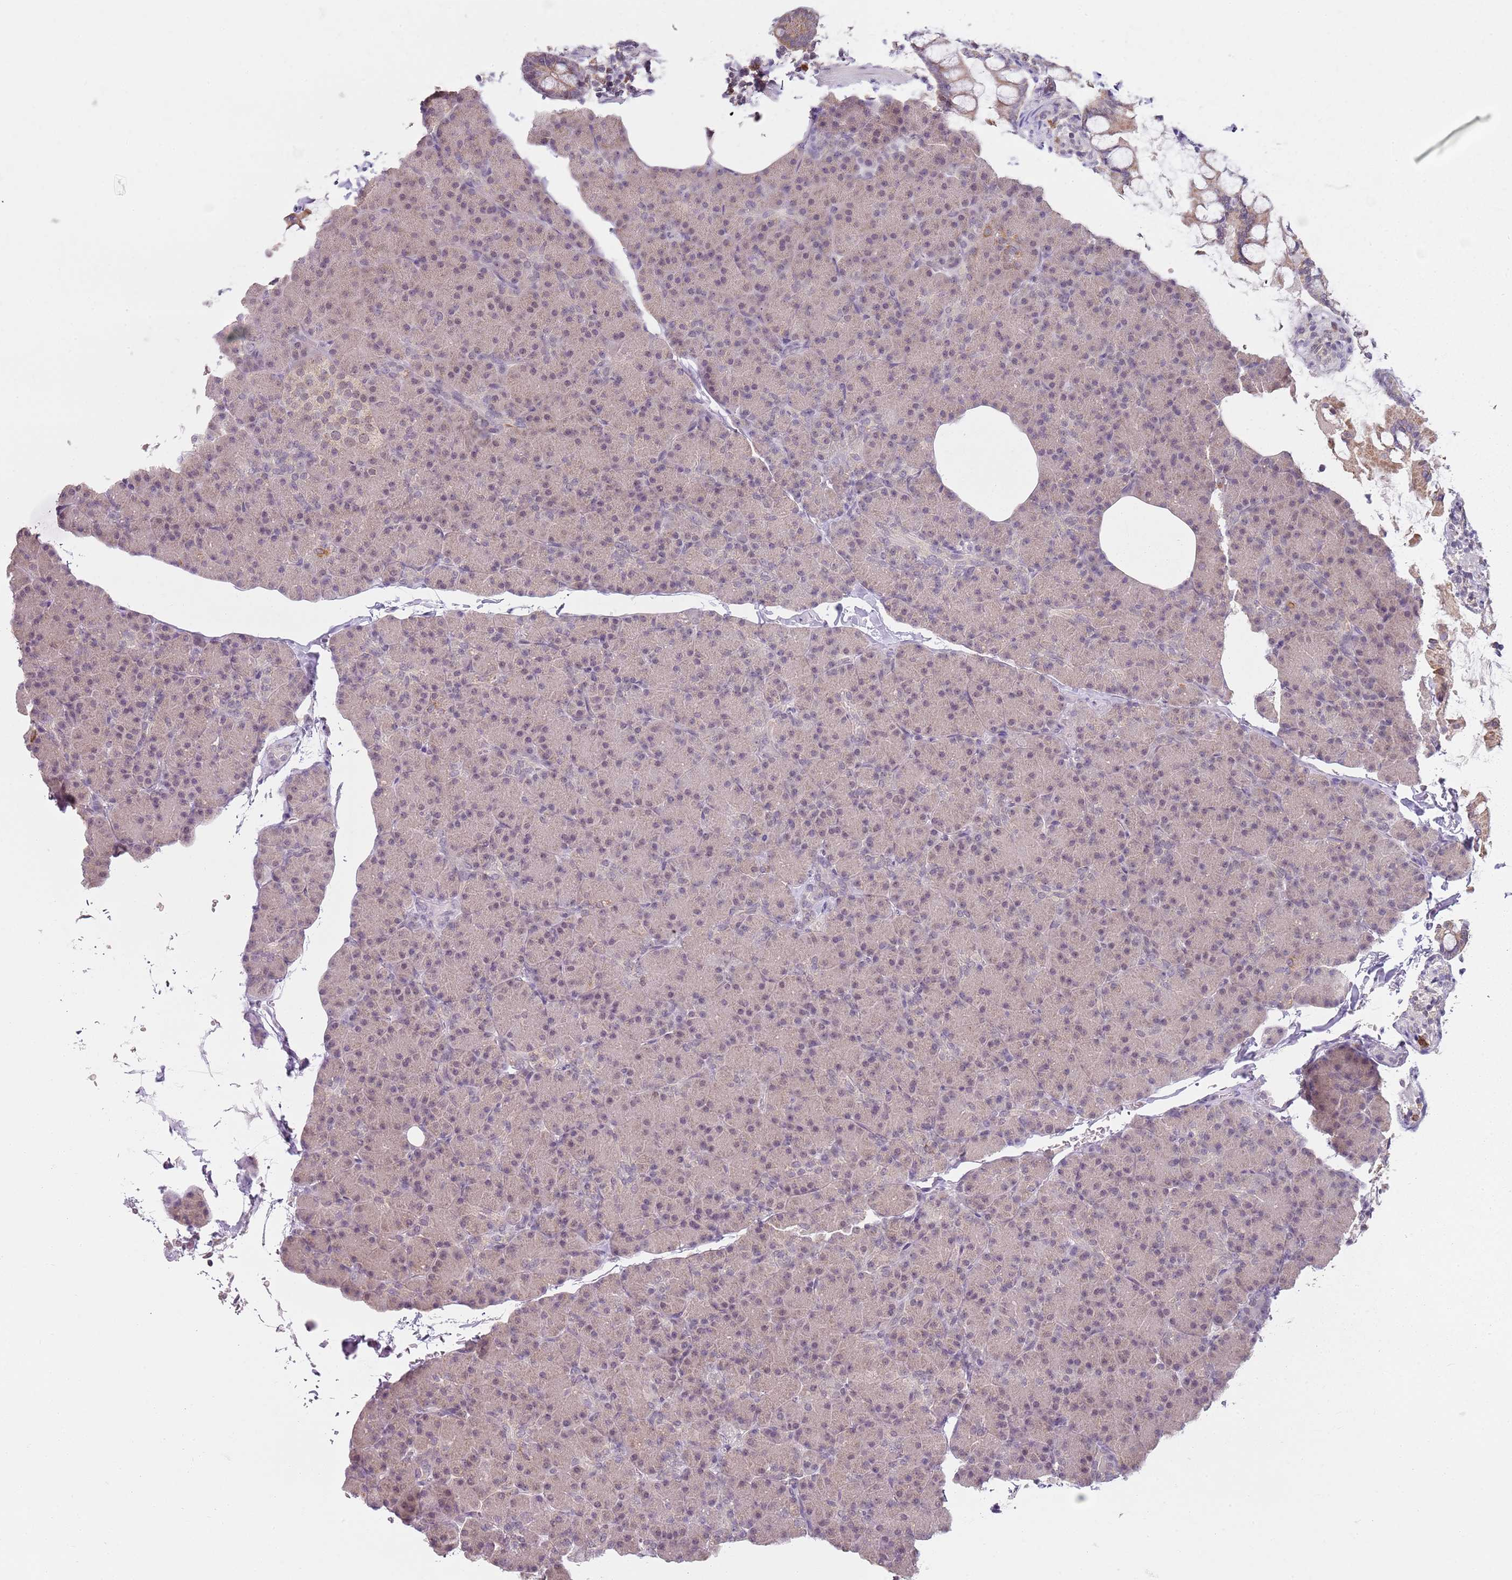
{"staining": {"intensity": "moderate", "quantity": "<25%", "location": "cytoplasmic/membranous"}, "tissue": "pancreas", "cell_type": "Exocrine glandular cells", "image_type": "normal", "snomed": [{"axis": "morphology", "description": "Normal tissue, NOS"}, {"axis": "topography", "description": "Pancreas"}], "caption": "IHC image of normal pancreas stained for a protein (brown), which reveals low levels of moderate cytoplasmic/membranous expression in about <25% of exocrine glandular cells.", "gene": "SMARCAL1", "patient": {"sex": "female", "age": 43}}